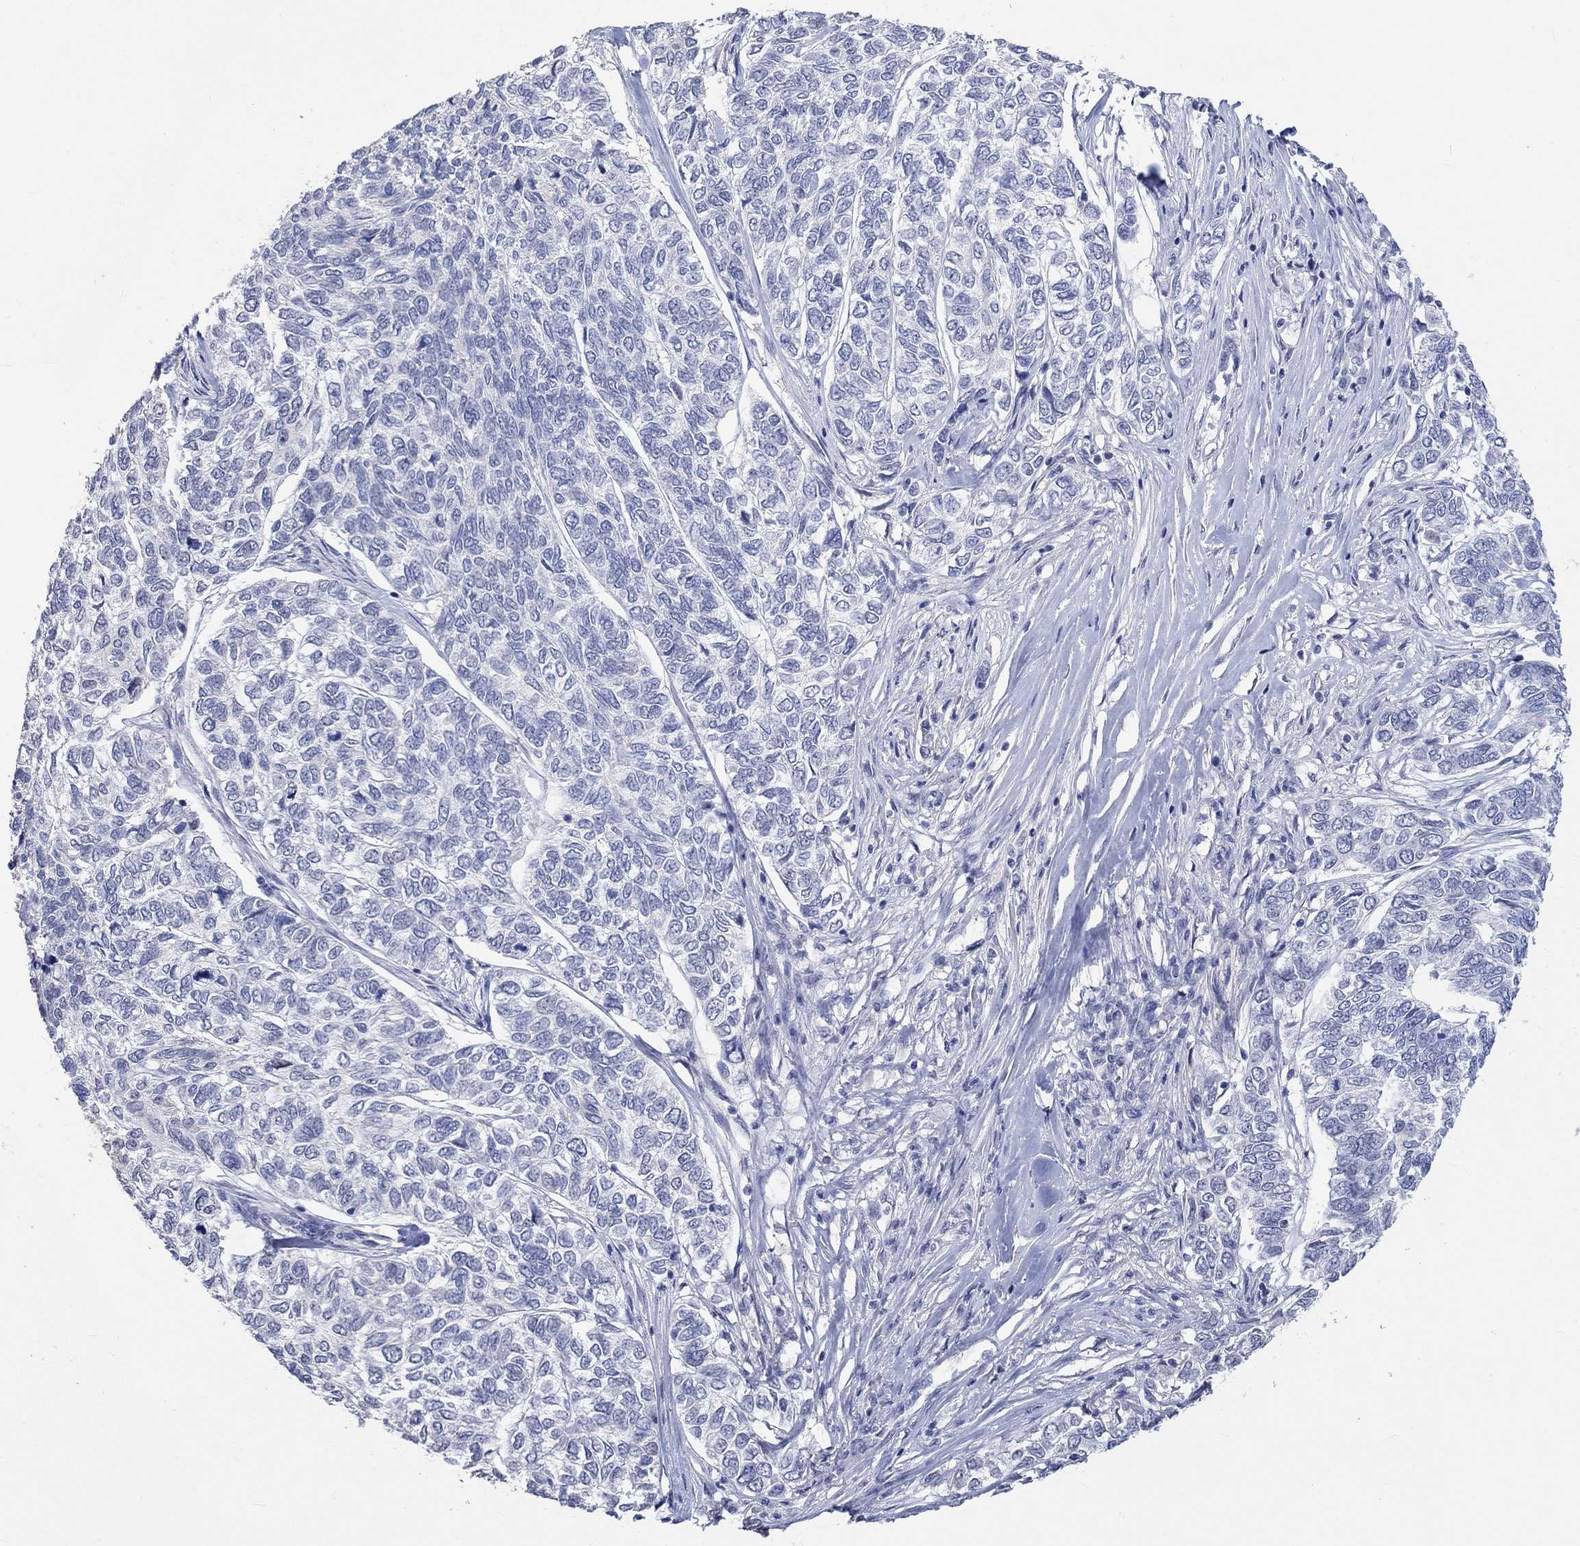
{"staining": {"intensity": "negative", "quantity": "none", "location": "none"}, "tissue": "skin cancer", "cell_type": "Tumor cells", "image_type": "cancer", "snomed": [{"axis": "morphology", "description": "Basal cell carcinoma"}, {"axis": "topography", "description": "Skin"}], "caption": "The histopathology image reveals no staining of tumor cells in skin cancer. (DAB immunohistochemistry (IHC), high magnification).", "gene": "PNMA5", "patient": {"sex": "female", "age": 65}}